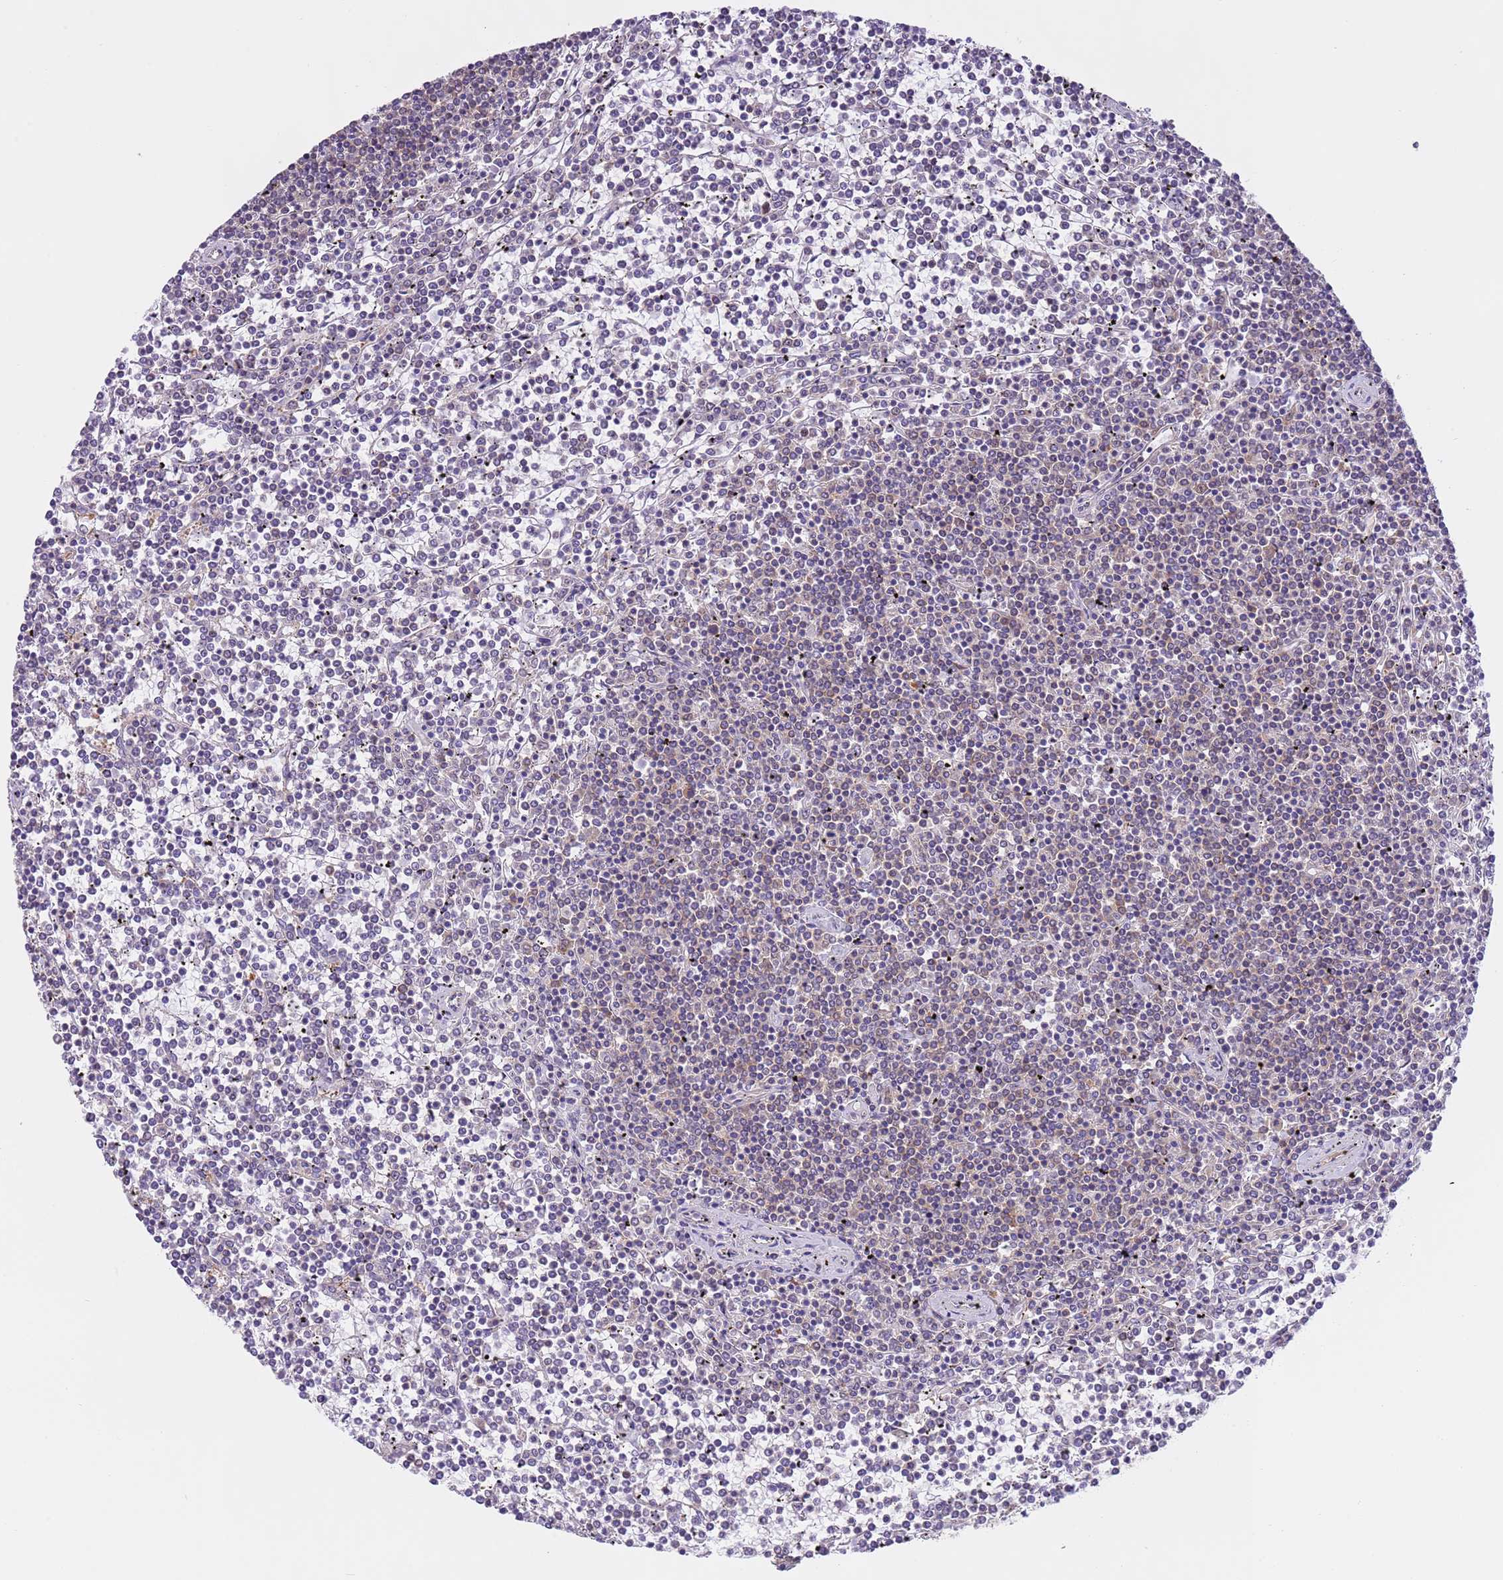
{"staining": {"intensity": "negative", "quantity": "none", "location": "none"}, "tissue": "lymphoma", "cell_type": "Tumor cells", "image_type": "cancer", "snomed": [{"axis": "morphology", "description": "Malignant lymphoma, non-Hodgkin's type, Low grade"}, {"axis": "topography", "description": "Spleen"}], "caption": "The IHC photomicrograph has no significant expression in tumor cells of lymphoma tissue. The staining was performed using DAB to visualize the protein expression in brown, while the nuclei were stained in blue with hematoxylin (Magnification: 20x).", "gene": "VARS1", "patient": {"sex": "female", "age": 19}}